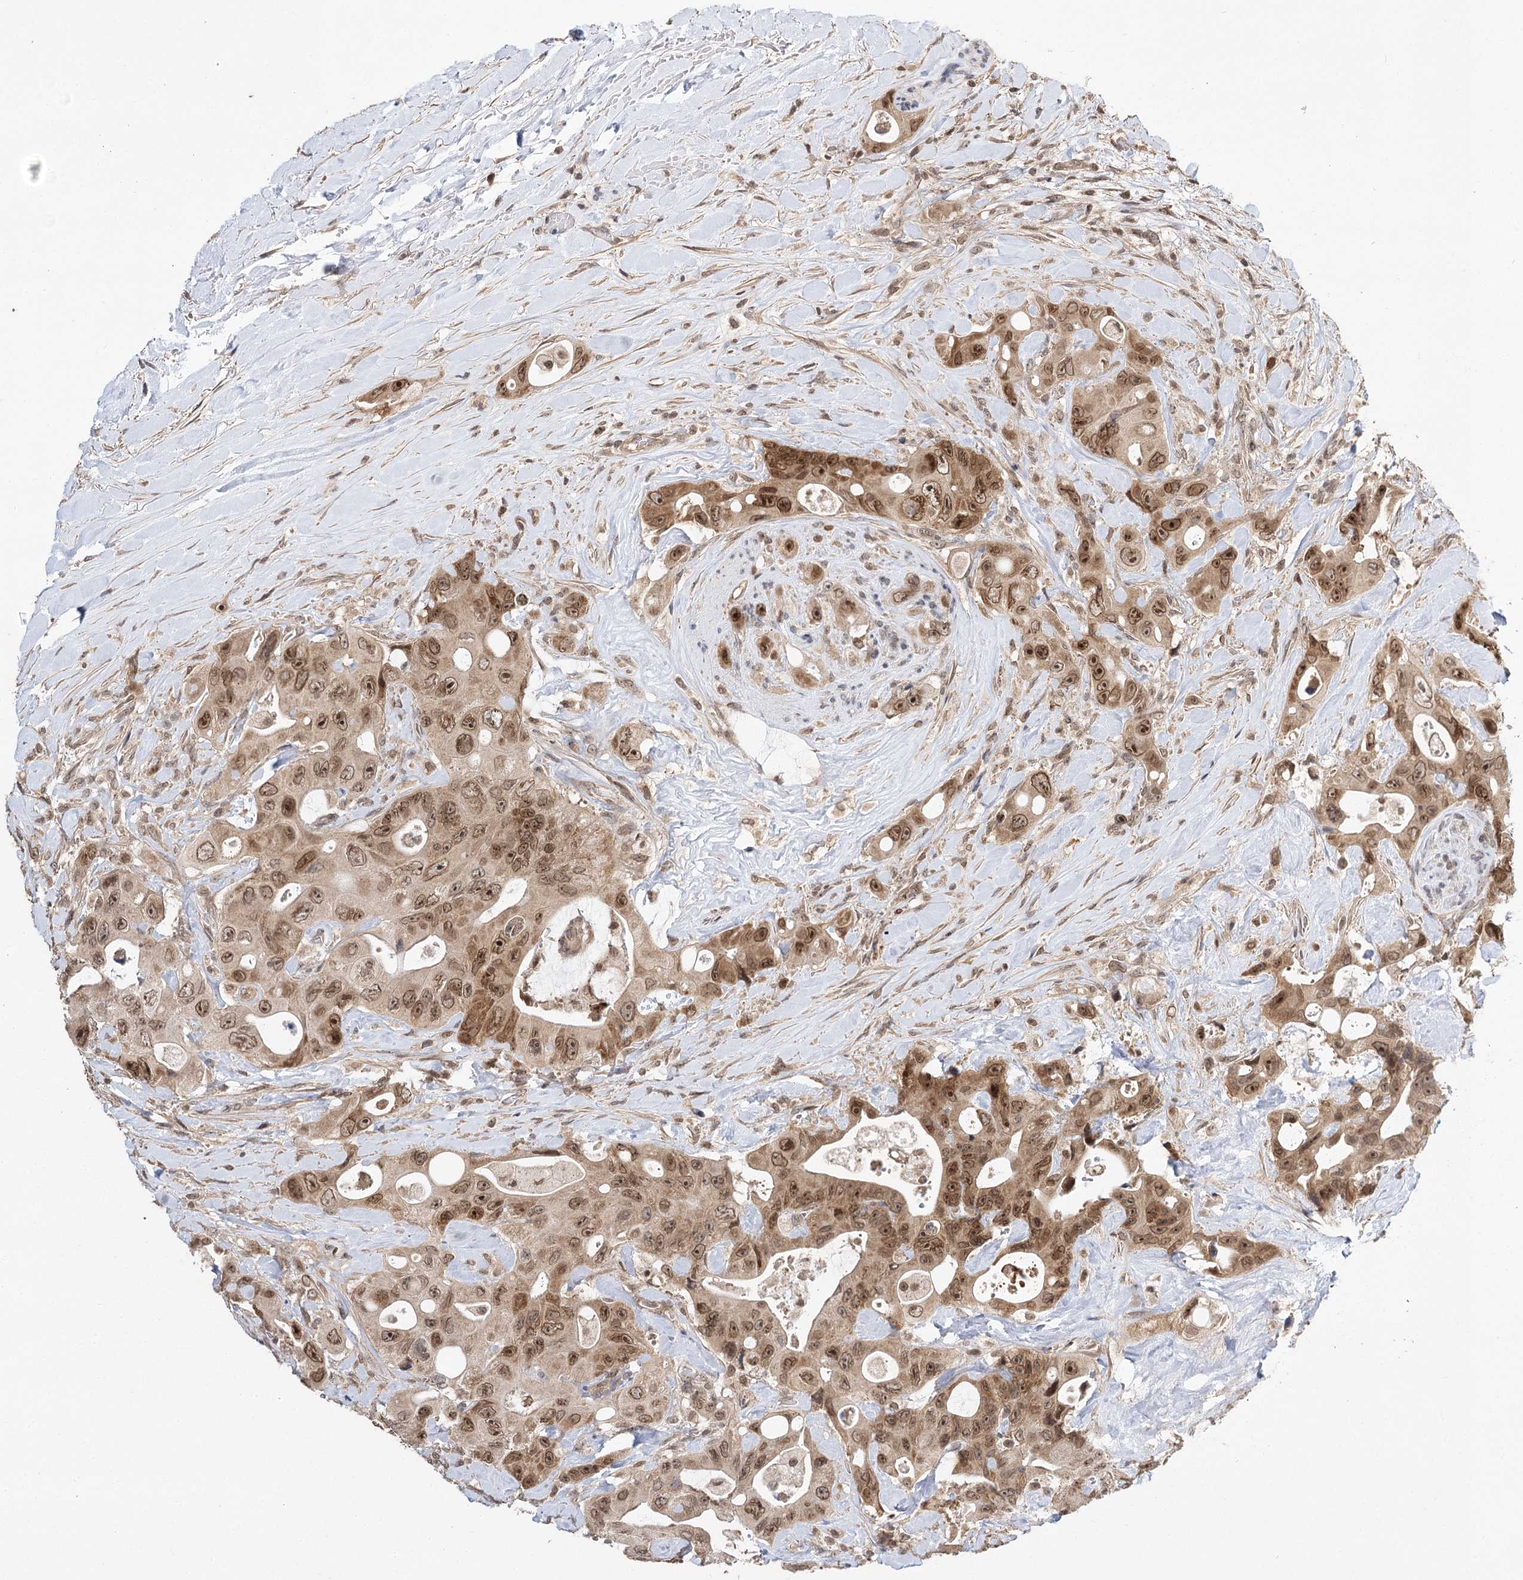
{"staining": {"intensity": "moderate", "quantity": ">75%", "location": "cytoplasmic/membranous,nuclear"}, "tissue": "colorectal cancer", "cell_type": "Tumor cells", "image_type": "cancer", "snomed": [{"axis": "morphology", "description": "Adenocarcinoma, NOS"}, {"axis": "topography", "description": "Colon"}], "caption": "Tumor cells display moderate cytoplasmic/membranous and nuclear expression in about >75% of cells in adenocarcinoma (colorectal).", "gene": "NOPCHAP1", "patient": {"sex": "female", "age": 46}}